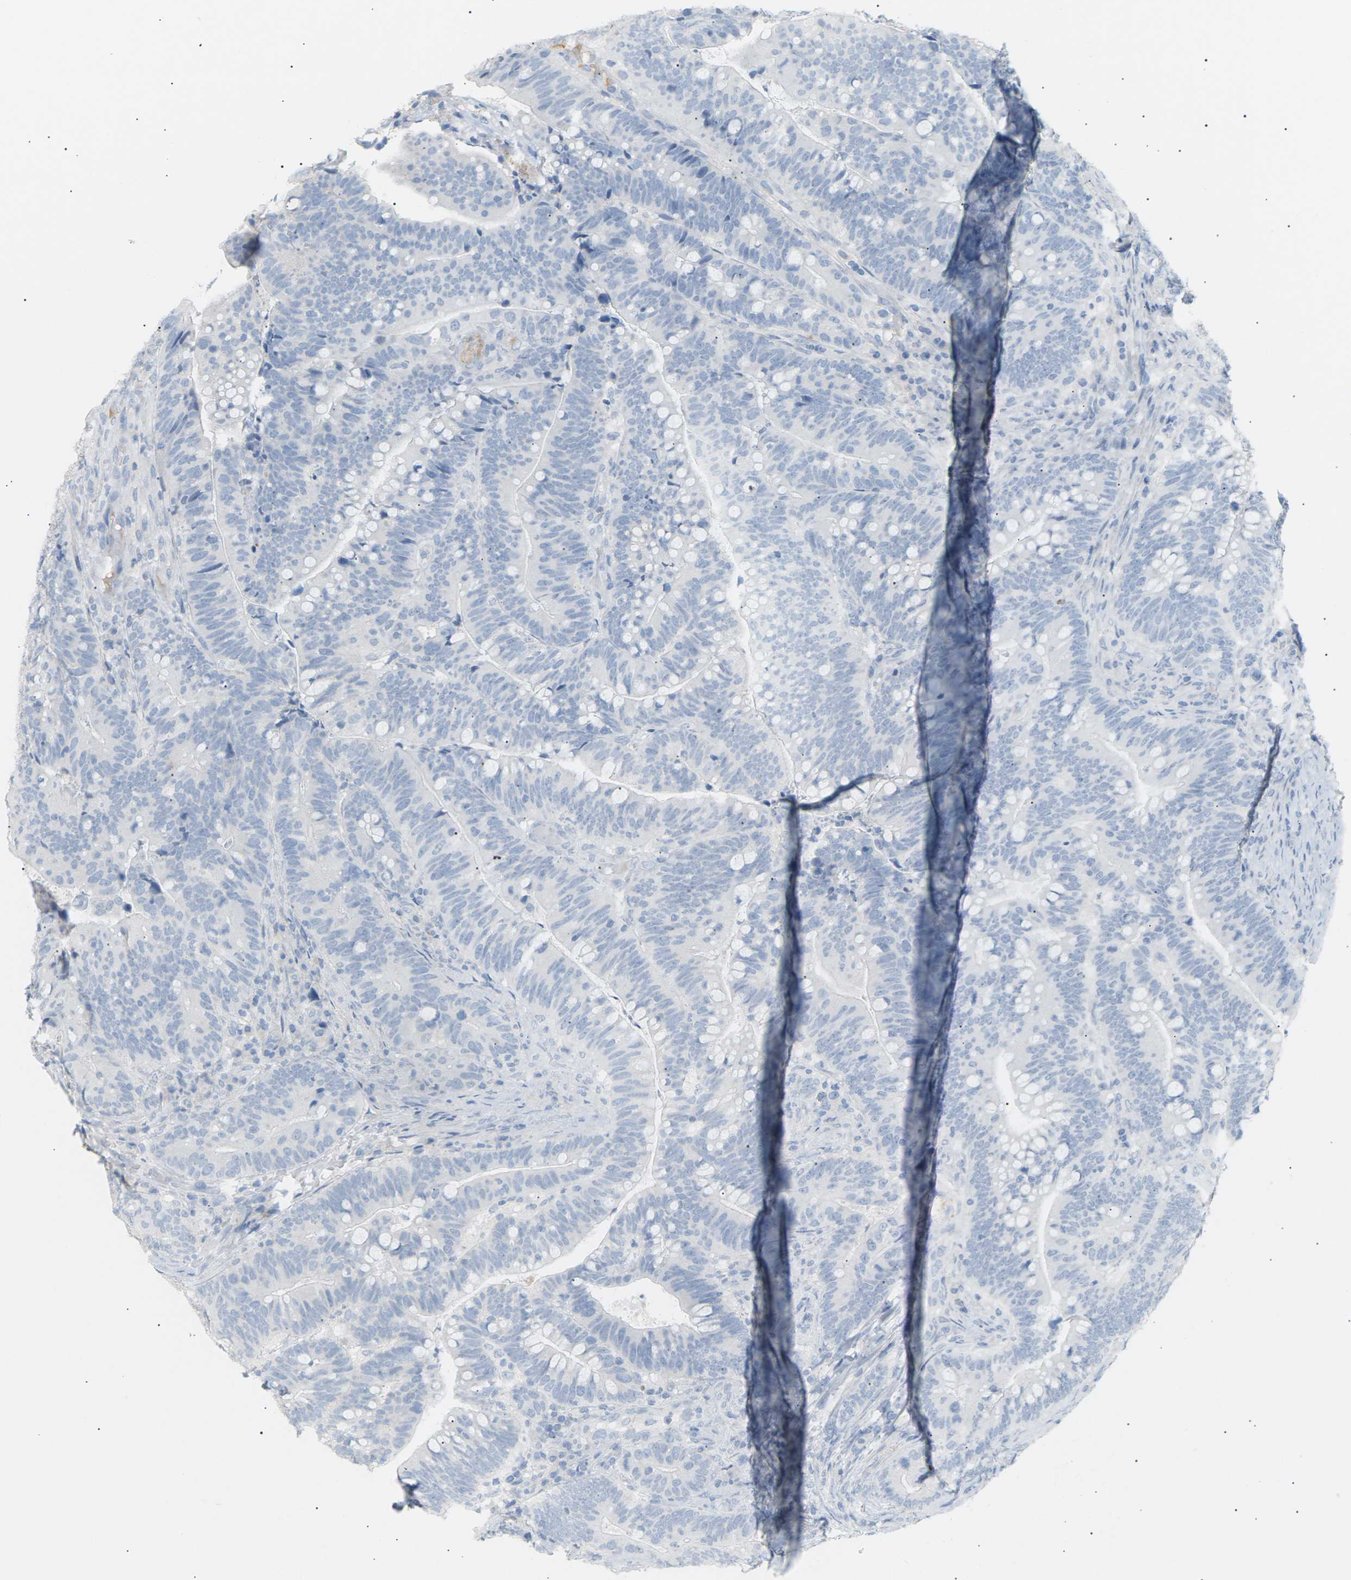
{"staining": {"intensity": "negative", "quantity": "none", "location": "none"}, "tissue": "colorectal cancer", "cell_type": "Tumor cells", "image_type": "cancer", "snomed": [{"axis": "morphology", "description": "Normal tissue, NOS"}, {"axis": "morphology", "description": "Adenocarcinoma, NOS"}, {"axis": "topography", "description": "Colon"}], "caption": "Immunohistochemistry (IHC) histopathology image of adenocarcinoma (colorectal) stained for a protein (brown), which exhibits no staining in tumor cells.", "gene": "CLU", "patient": {"sex": "female", "age": 66}}